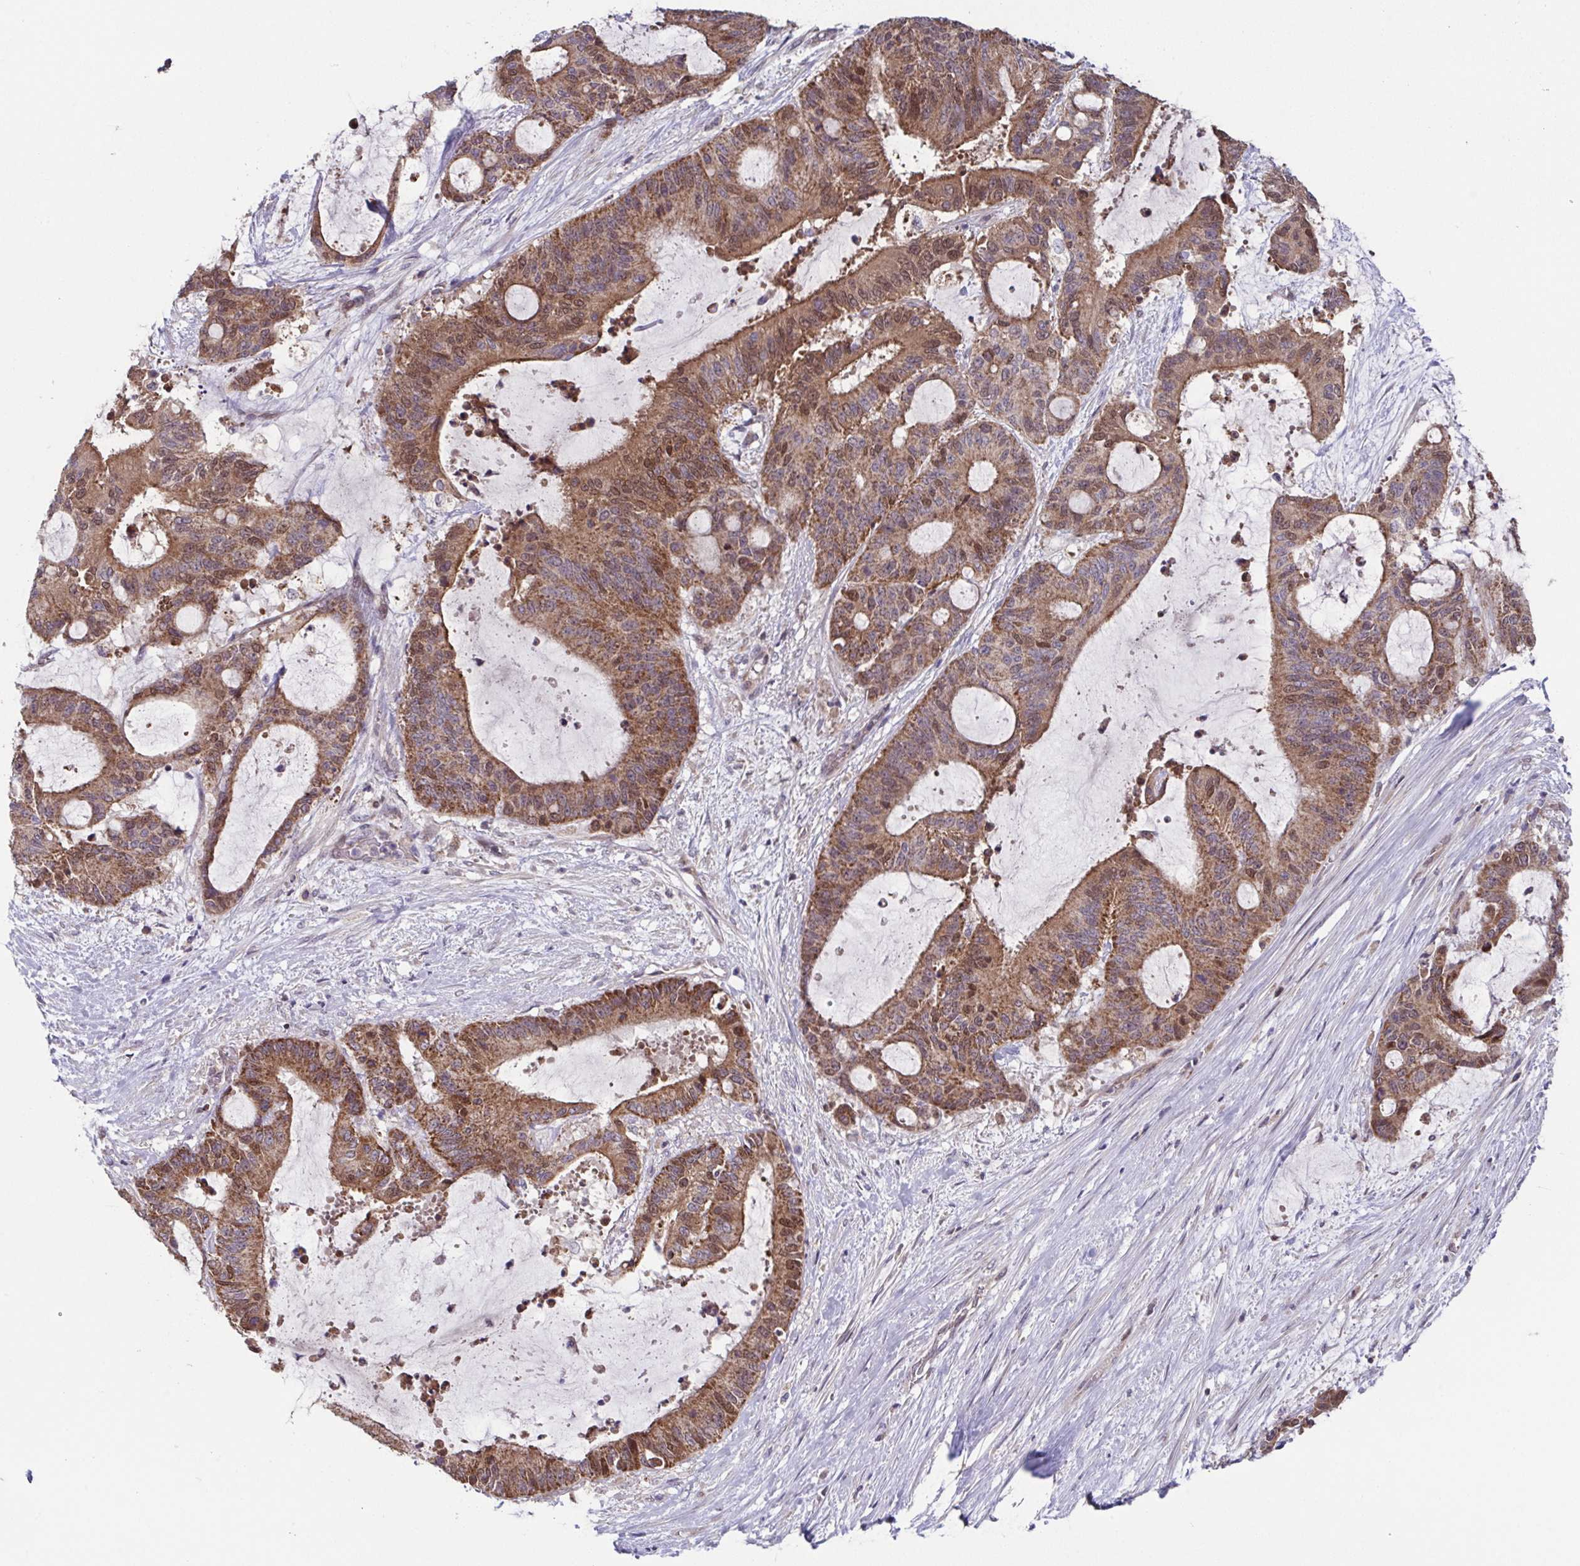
{"staining": {"intensity": "moderate", "quantity": ">75%", "location": "cytoplasmic/membranous,nuclear"}, "tissue": "liver cancer", "cell_type": "Tumor cells", "image_type": "cancer", "snomed": [{"axis": "morphology", "description": "Normal tissue, NOS"}, {"axis": "morphology", "description": "Cholangiocarcinoma"}, {"axis": "topography", "description": "Liver"}, {"axis": "topography", "description": "Peripheral nerve tissue"}], "caption": "Tumor cells demonstrate medium levels of moderate cytoplasmic/membranous and nuclear expression in about >75% of cells in liver cholangiocarcinoma. (Brightfield microscopy of DAB IHC at high magnification).", "gene": "TTC19", "patient": {"sex": "female", "age": 73}}